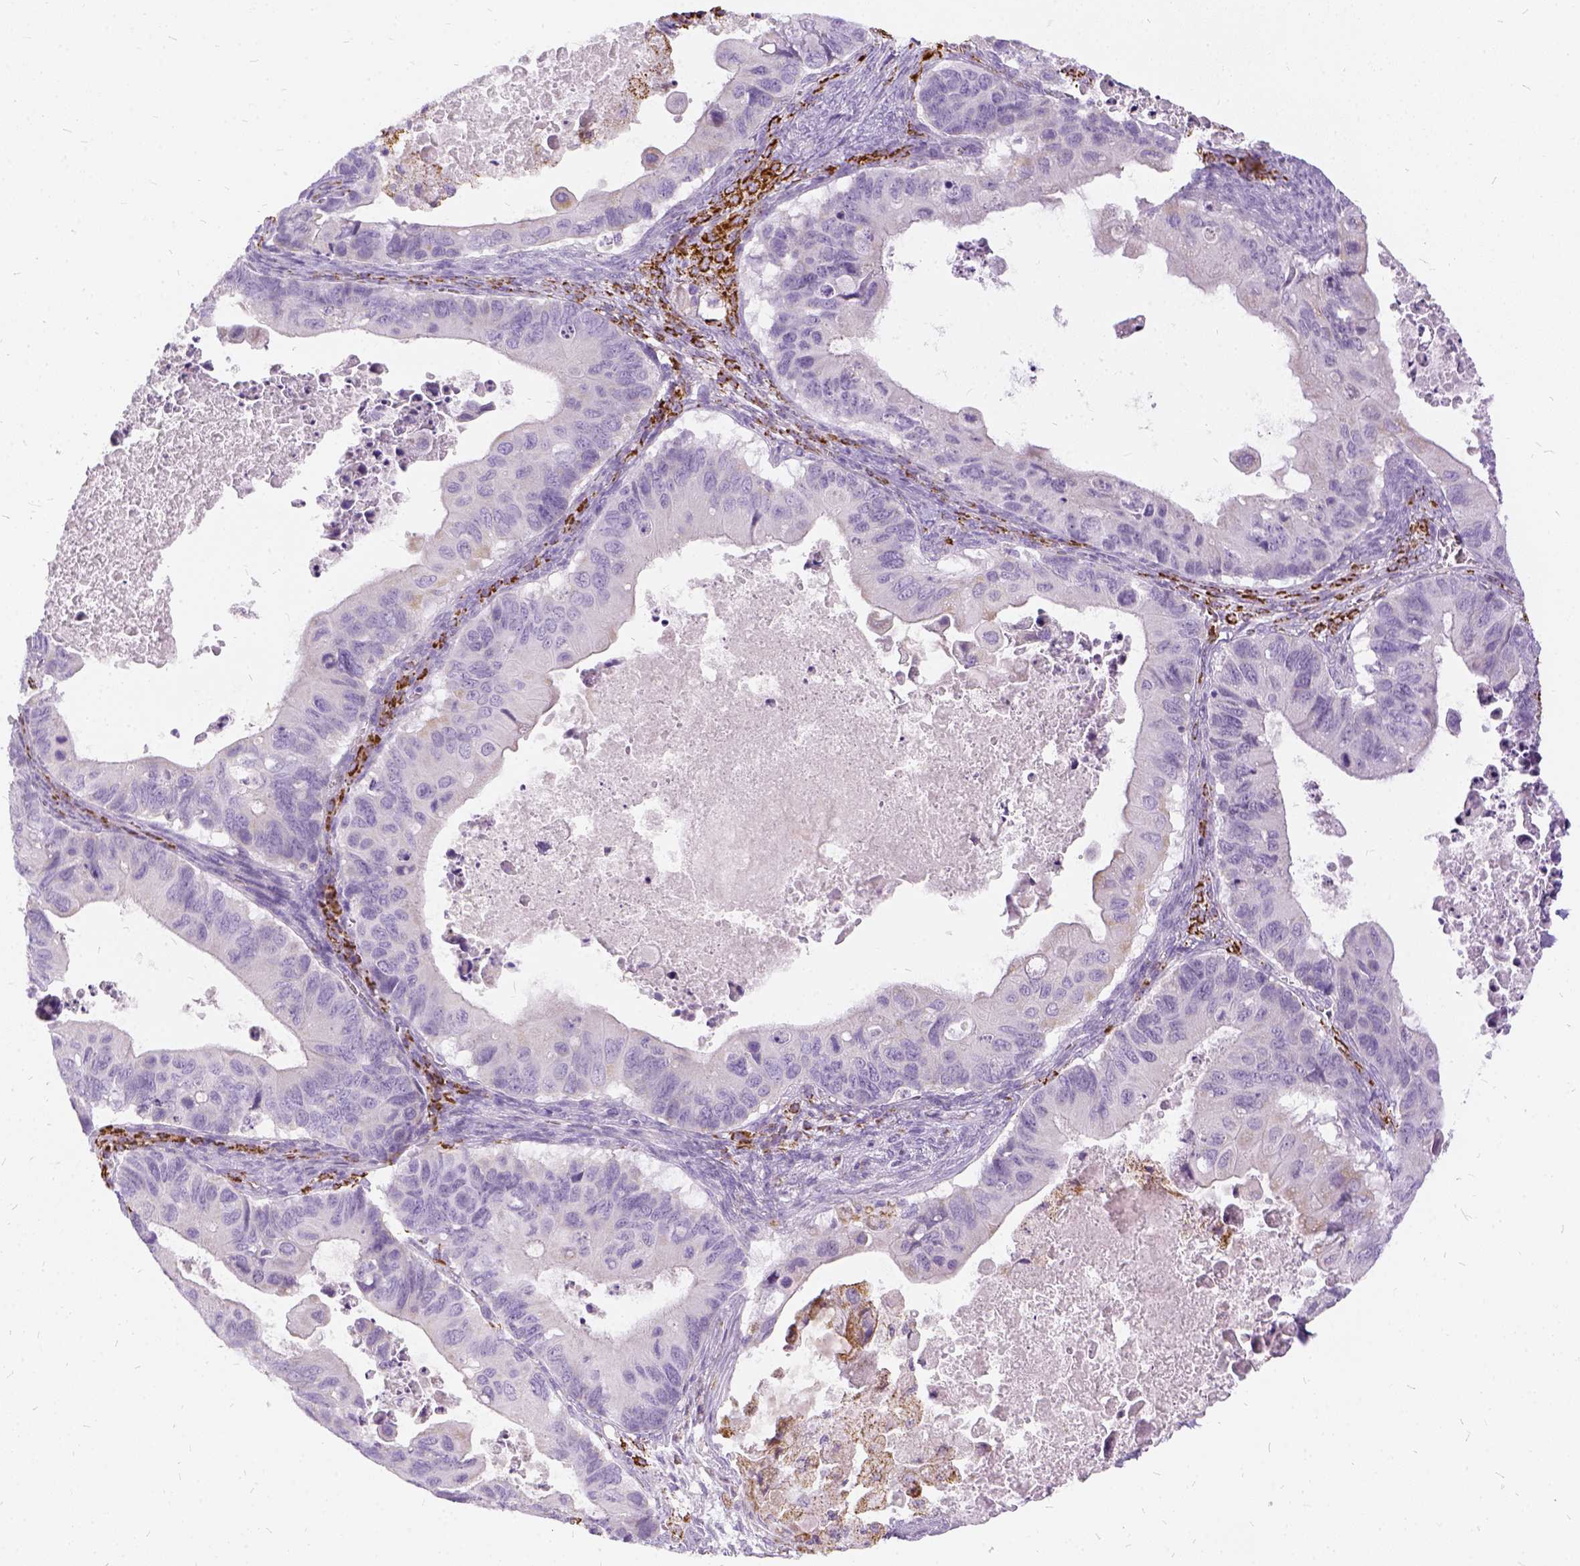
{"staining": {"intensity": "negative", "quantity": "none", "location": "none"}, "tissue": "ovarian cancer", "cell_type": "Tumor cells", "image_type": "cancer", "snomed": [{"axis": "morphology", "description": "Cystadenocarcinoma, mucinous, NOS"}, {"axis": "topography", "description": "Ovary"}], "caption": "Mucinous cystadenocarcinoma (ovarian) stained for a protein using IHC displays no positivity tumor cells.", "gene": "FDX1", "patient": {"sex": "female", "age": 64}}